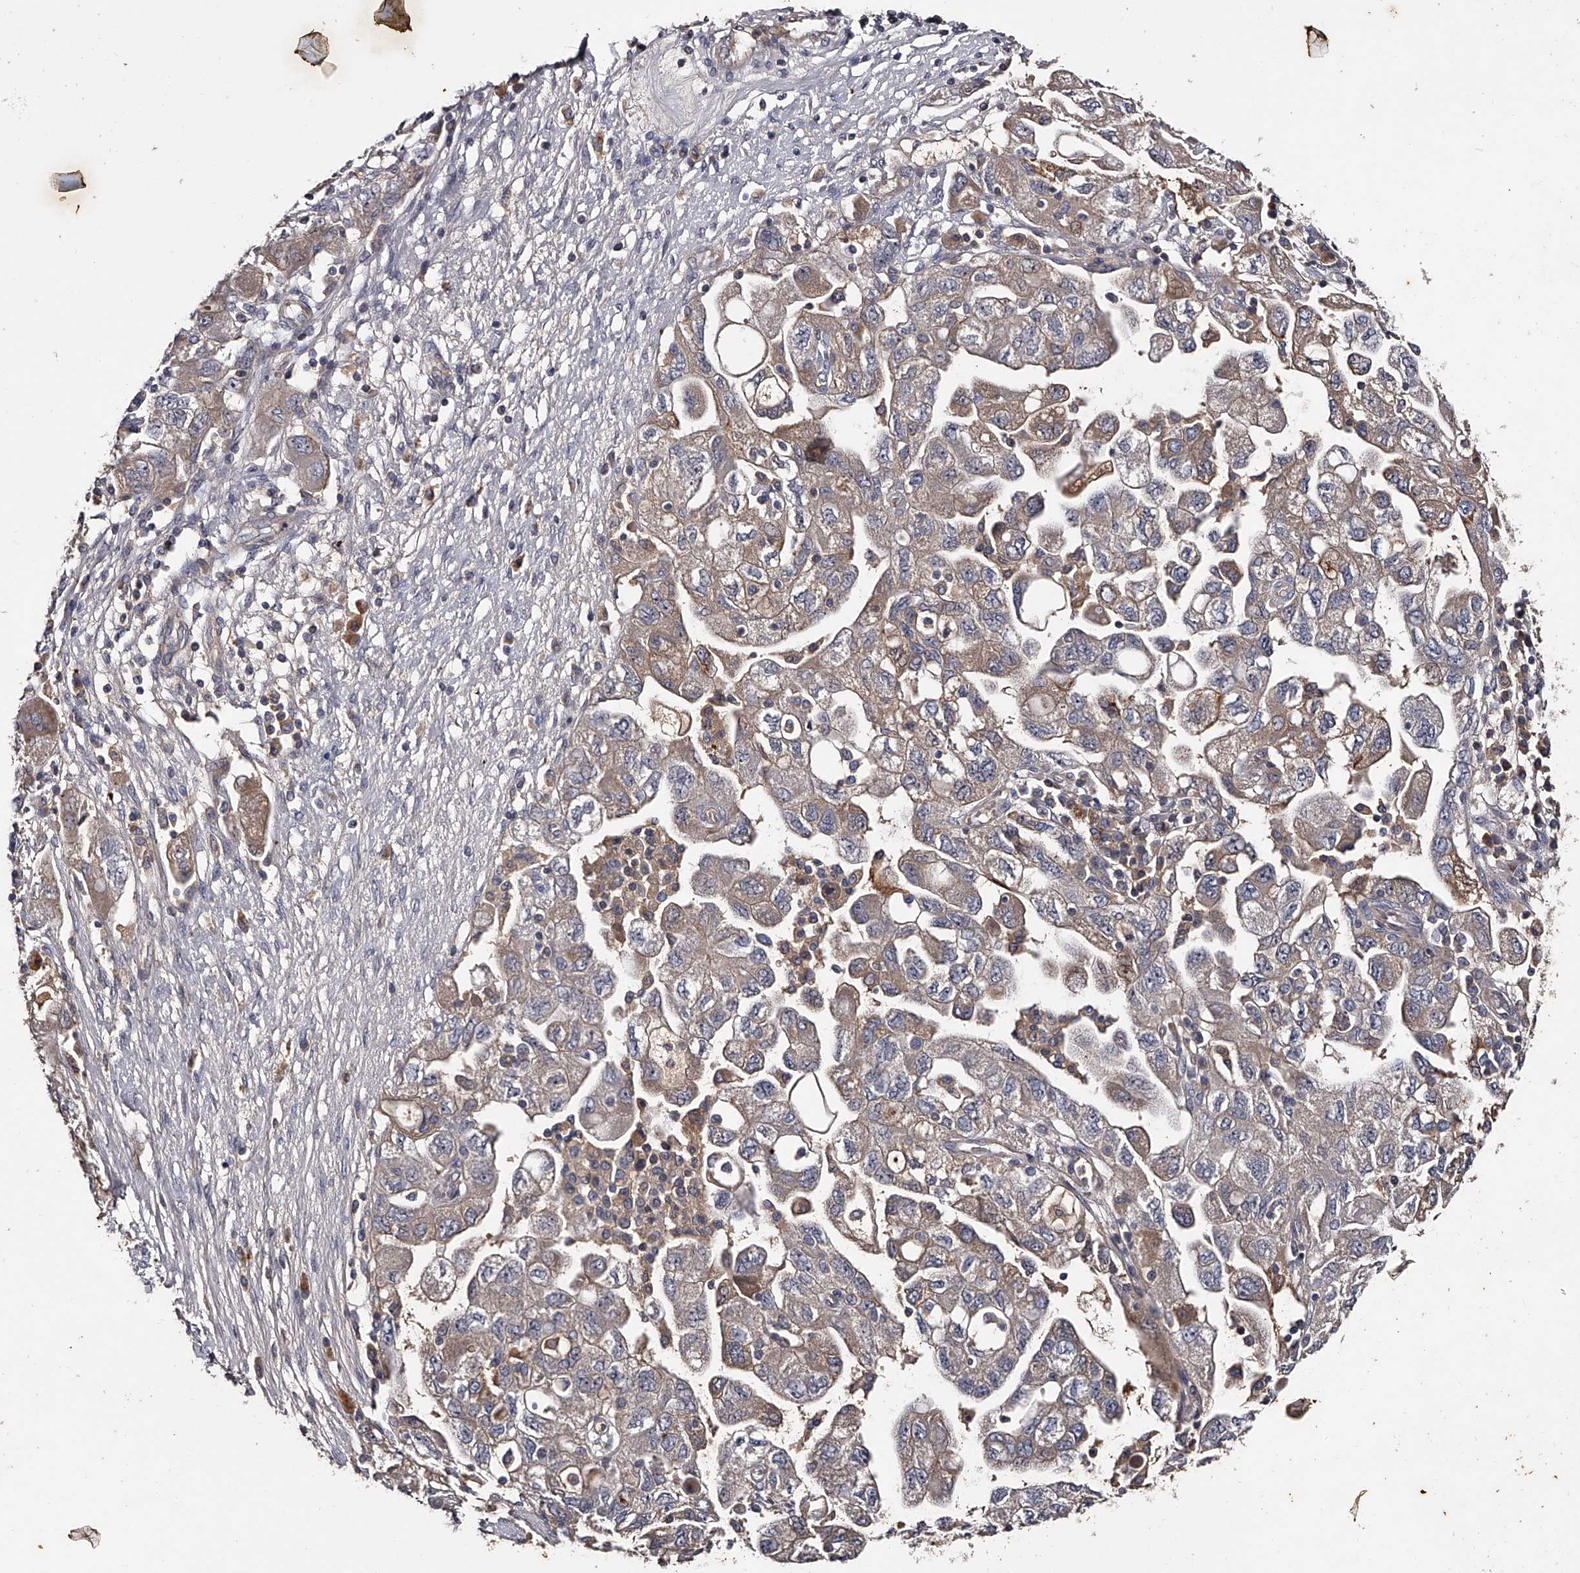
{"staining": {"intensity": "weak", "quantity": "25%-75%", "location": "cytoplasmic/membranous"}, "tissue": "ovarian cancer", "cell_type": "Tumor cells", "image_type": "cancer", "snomed": [{"axis": "morphology", "description": "Carcinoma, NOS"}, {"axis": "morphology", "description": "Cystadenocarcinoma, serous, NOS"}, {"axis": "topography", "description": "Ovary"}], "caption": "Human carcinoma (ovarian) stained with a brown dye shows weak cytoplasmic/membranous positive staining in about 25%-75% of tumor cells.", "gene": "MDN1", "patient": {"sex": "female", "age": 69}}